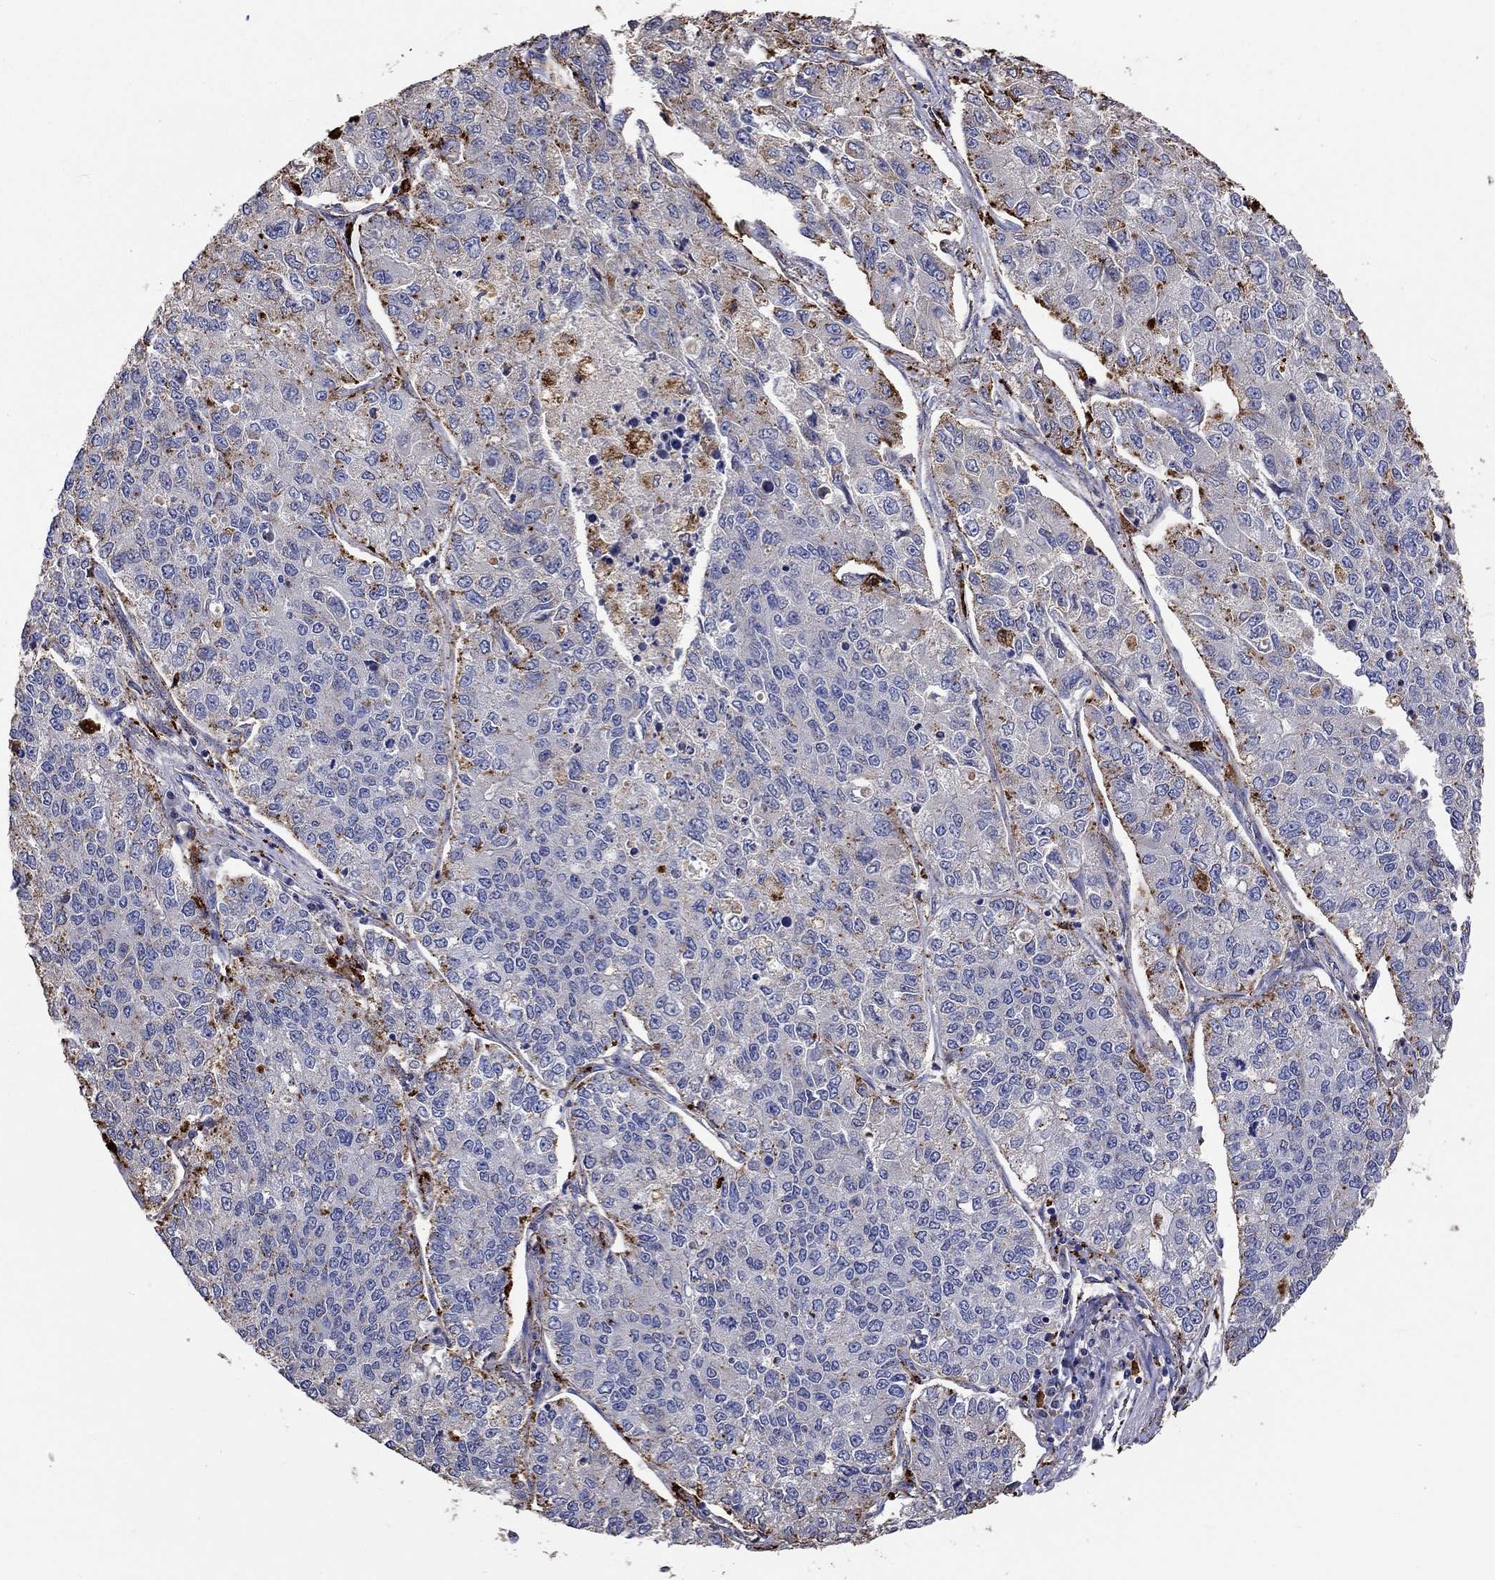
{"staining": {"intensity": "negative", "quantity": "none", "location": "none"}, "tissue": "lung cancer", "cell_type": "Tumor cells", "image_type": "cancer", "snomed": [{"axis": "morphology", "description": "Adenocarcinoma, NOS"}, {"axis": "topography", "description": "Lung"}], "caption": "Tumor cells show no significant expression in adenocarcinoma (lung).", "gene": "CTSB", "patient": {"sex": "male", "age": 49}}